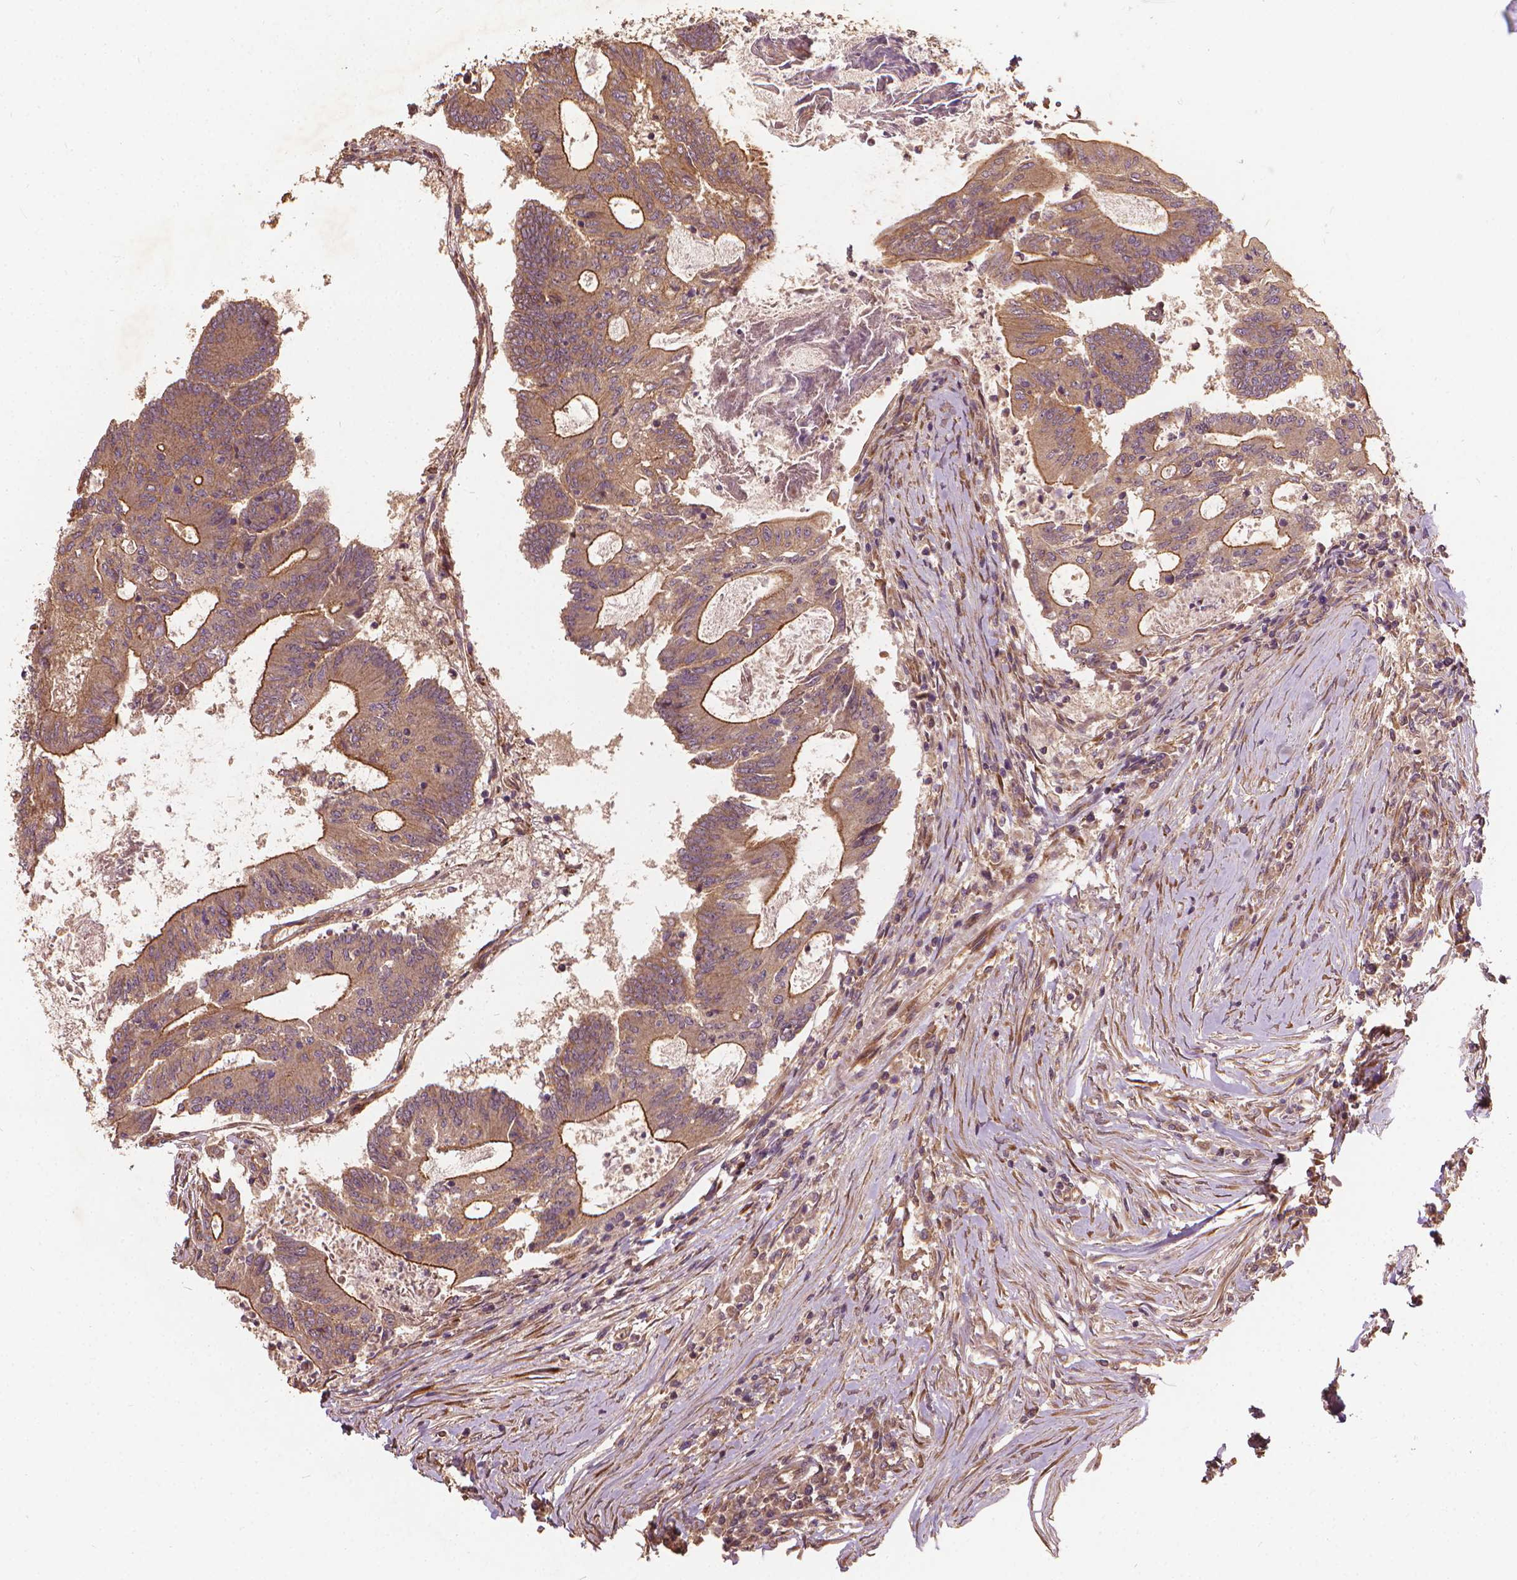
{"staining": {"intensity": "moderate", "quantity": ">75%", "location": "cytoplasmic/membranous"}, "tissue": "colorectal cancer", "cell_type": "Tumor cells", "image_type": "cancer", "snomed": [{"axis": "morphology", "description": "Adenocarcinoma, NOS"}, {"axis": "topography", "description": "Colon"}], "caption": "Immunohistochemistry (IHC) of colorectal cancer (adenocarcinoma) demonstrates medium levels of moderate cytoplasmic/membranous staining in about >75% of tumor cells.", "gene": "UBXN2A", "patient": {"sex": "female", "age": 70}}